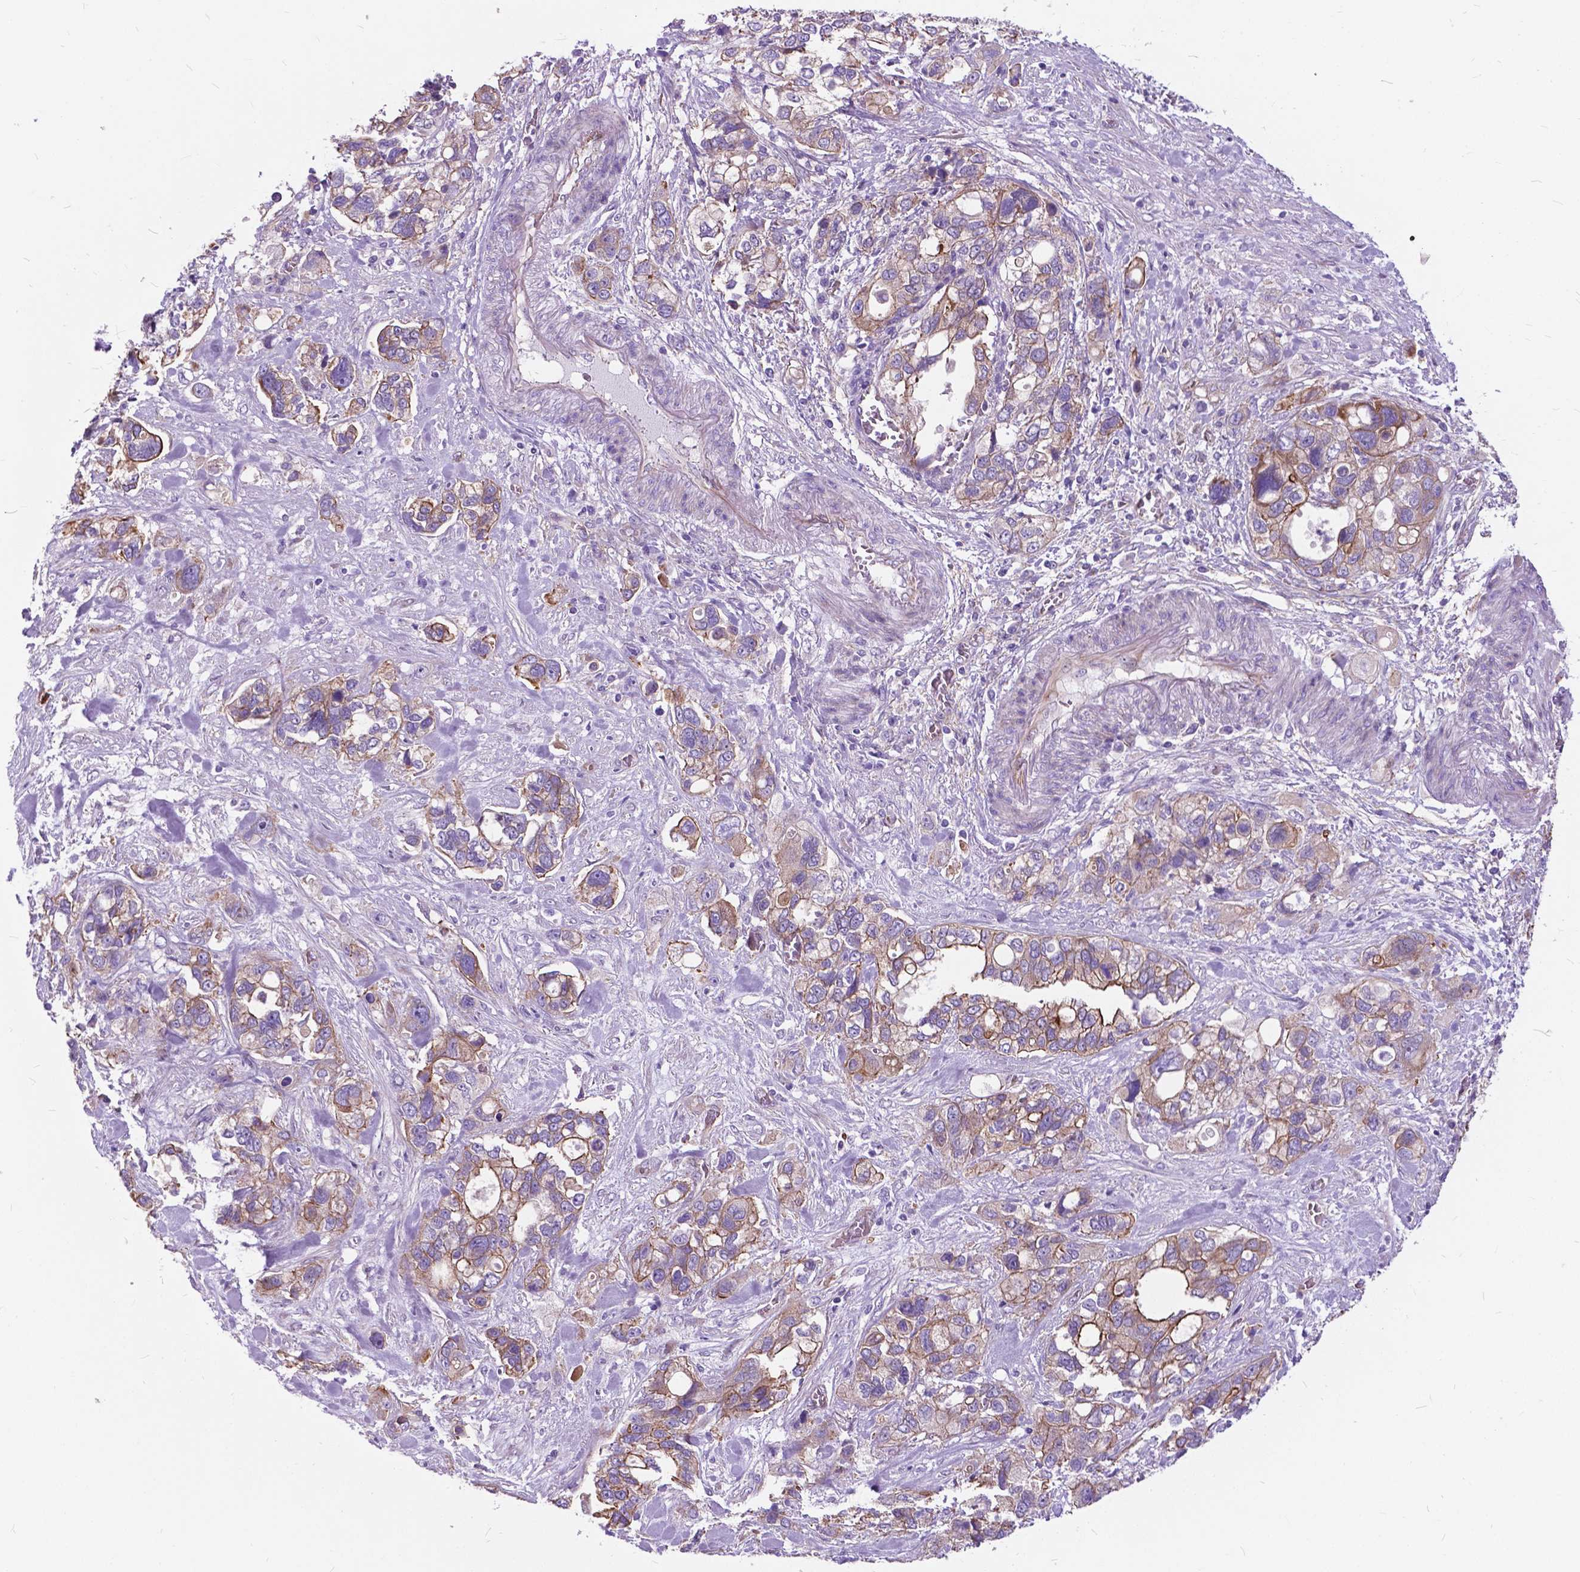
{"staining": {"intensity": "moderate", "quantity": "25%-75%", "location": "cytoplasmic/membranous"}, "tissue": "stomach cancer", "cell_type": "Tumor cells", "image_type": "cancer", "snomed": [{"axis": "morphology", "description": "Adenocarcinoma, NOS"}, {"axis": "topography", "description": "Stomach, upper"}], "caption": "Human adenocarcinoma (stomach) stained for a protein (brown) displays moderate cytoplasmic/membranous positive positivity in about 25%-75% of tumor cells.", "gene": "FLT4", "patient": {"sex": "female", "age": 81}}